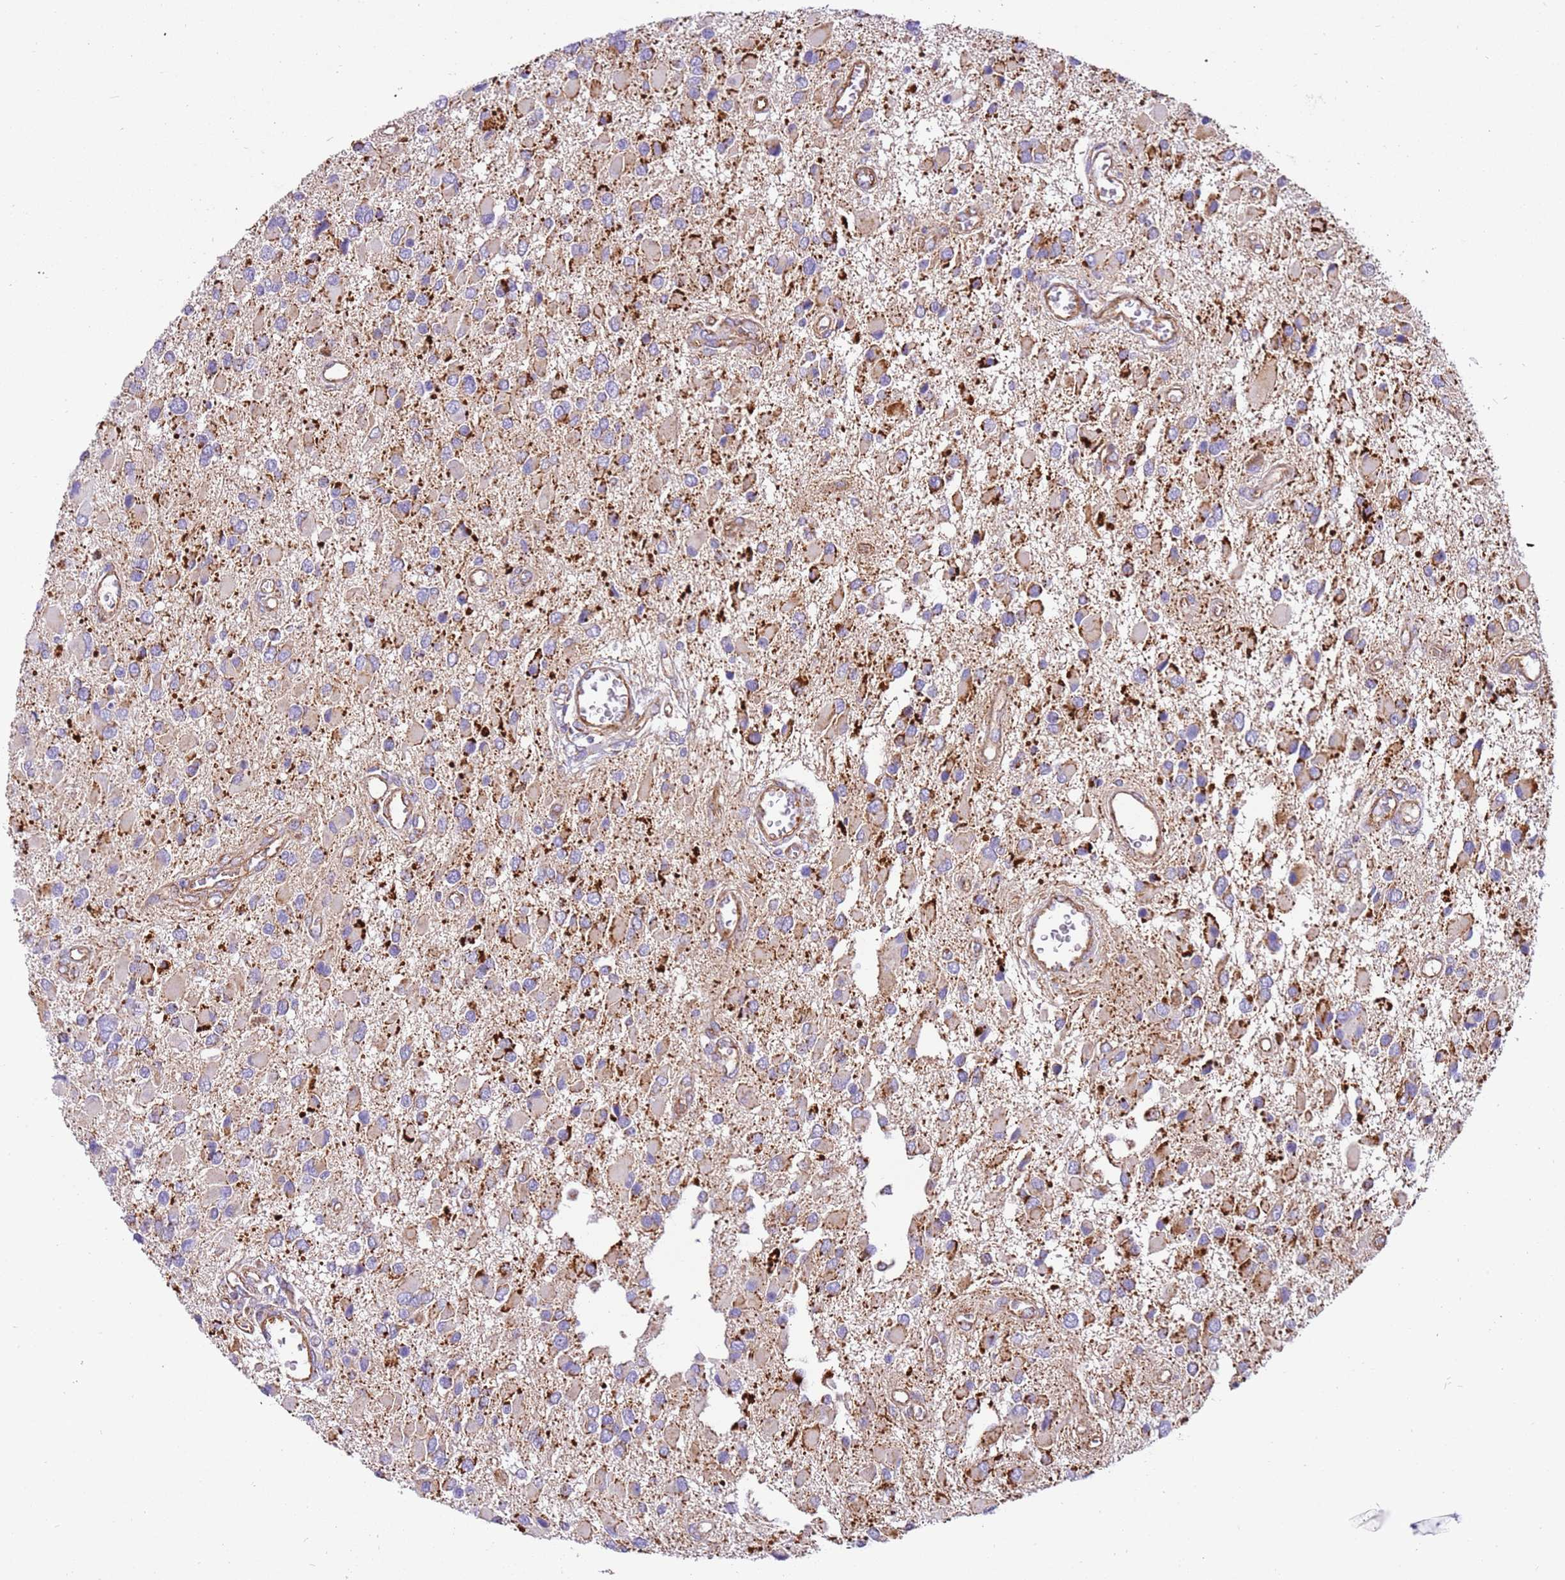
{"staining": {"intensity": "strong", "quantity": "<25%", "location": "cytoplasmic/membranous"}, "tissue": "glioma", "cell_type": "Tumor cells", "image_type": "cancer", "snomed": [{"axis": "morphology", "description": "Glioma, malignant, High grade"}, {"axis": "topography", "description": "Brain"}], "caption": "Protein expression analysis of human glioma reveals strong cytoplasmic/membranous staining in about <25% of tumor cells.", "gene": "MRPL20", "patient": {"sex": "male", "age": 53}}